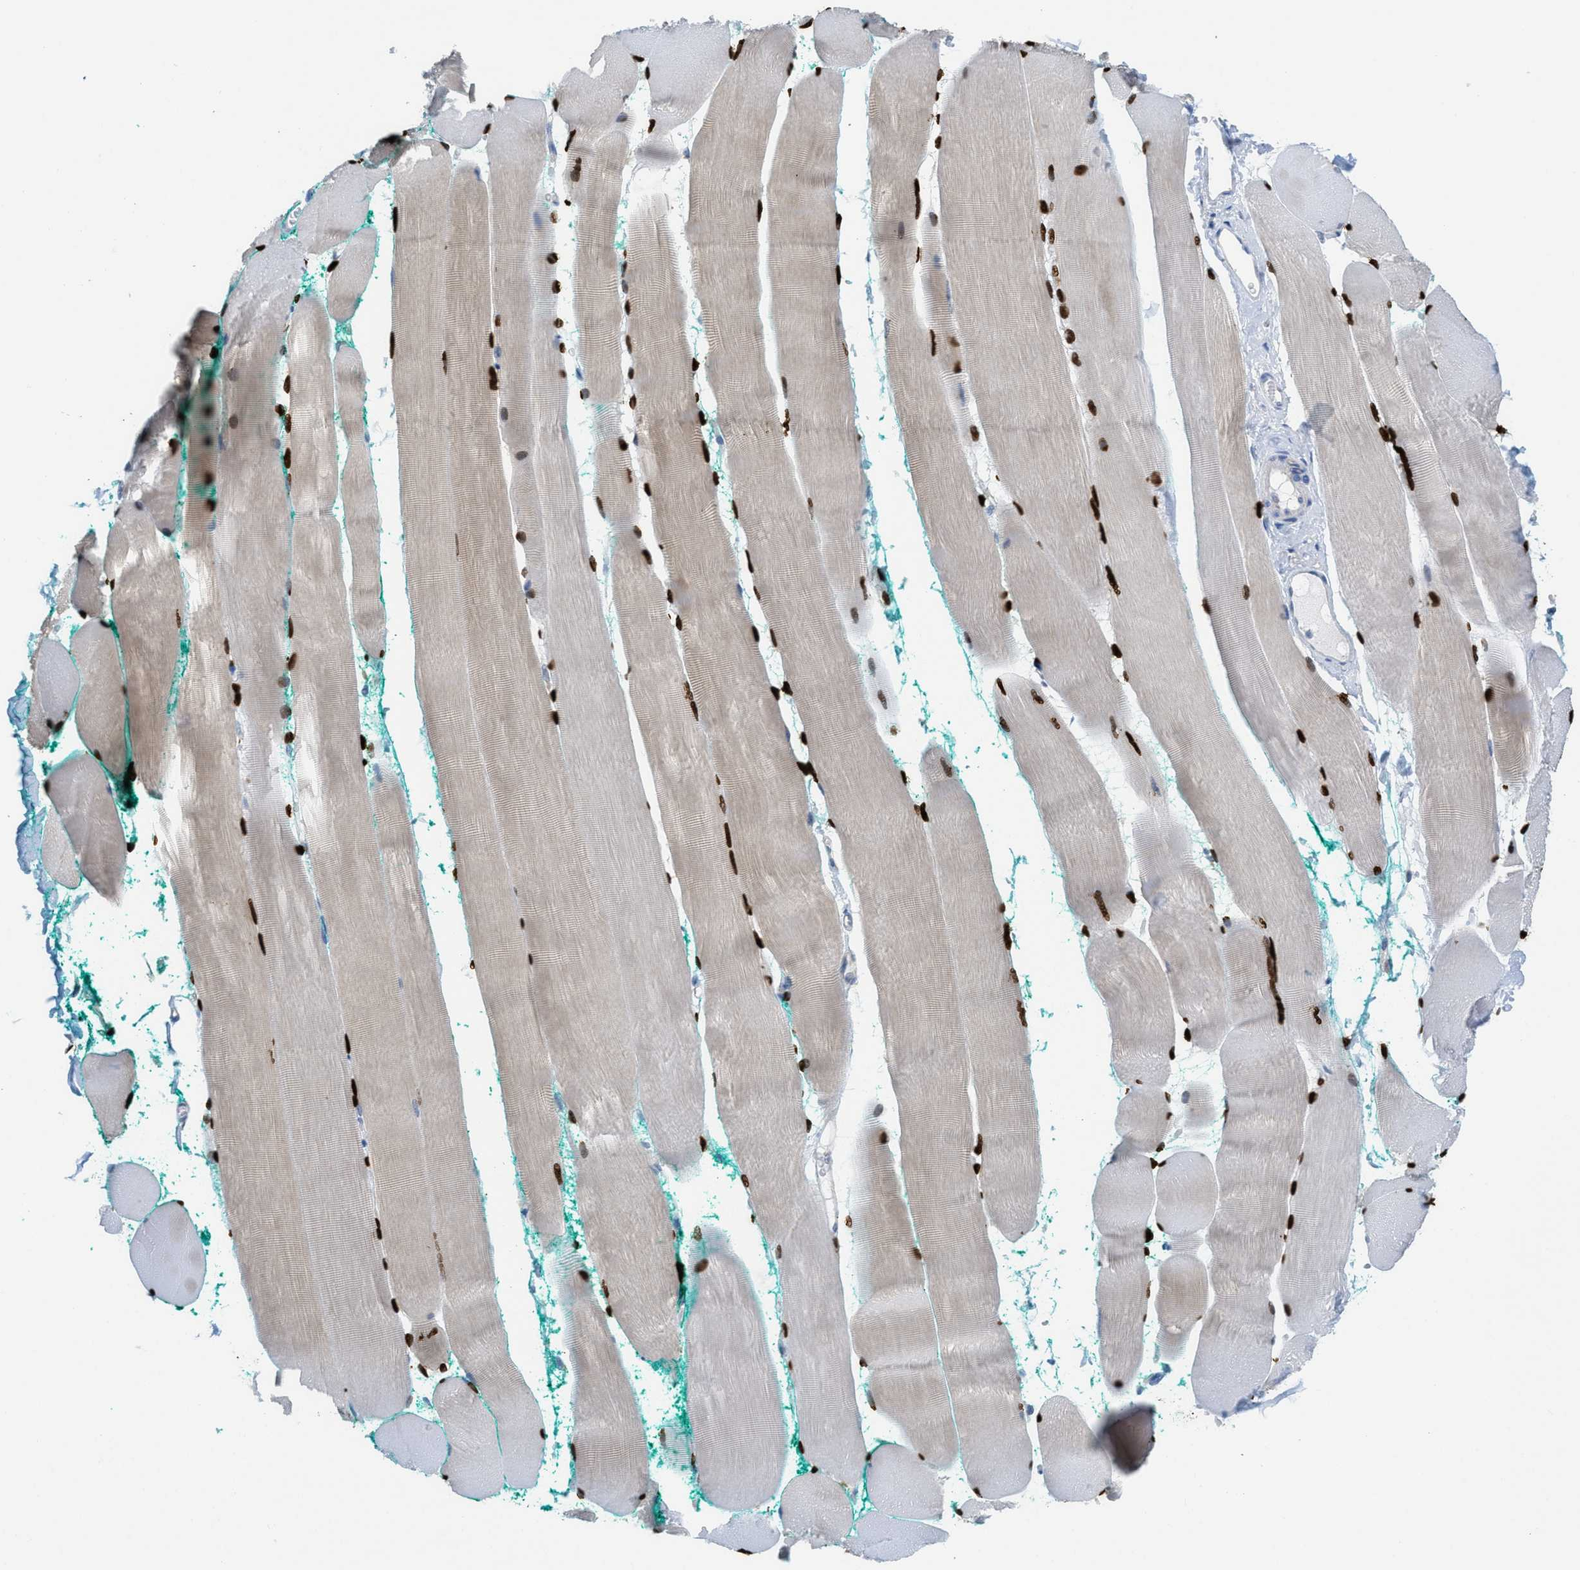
{"staining": {"intensity": "strong", "quantity": ">75%", "location": "nuclear"}, "tissue": "skeletal muscle", "cell_type": "Myocytes", "image_type": "normal", "snomed": [{"axis": "morphology", "description": "Normal tissue, NOS"}, {"axis": "morphology", "description": "Squamous cell carcinoma, NOS"}, {"axis": "topography", "description": "Skeletal muscle"}], "caption": "Unremarkable skeletal muscle was stained to show a protein in brown. There is high levels of strong nuclear staining in about >75% of myocytes.", "gene": "PTDSS1", "patient": {"sex": "male", "age": 51}}